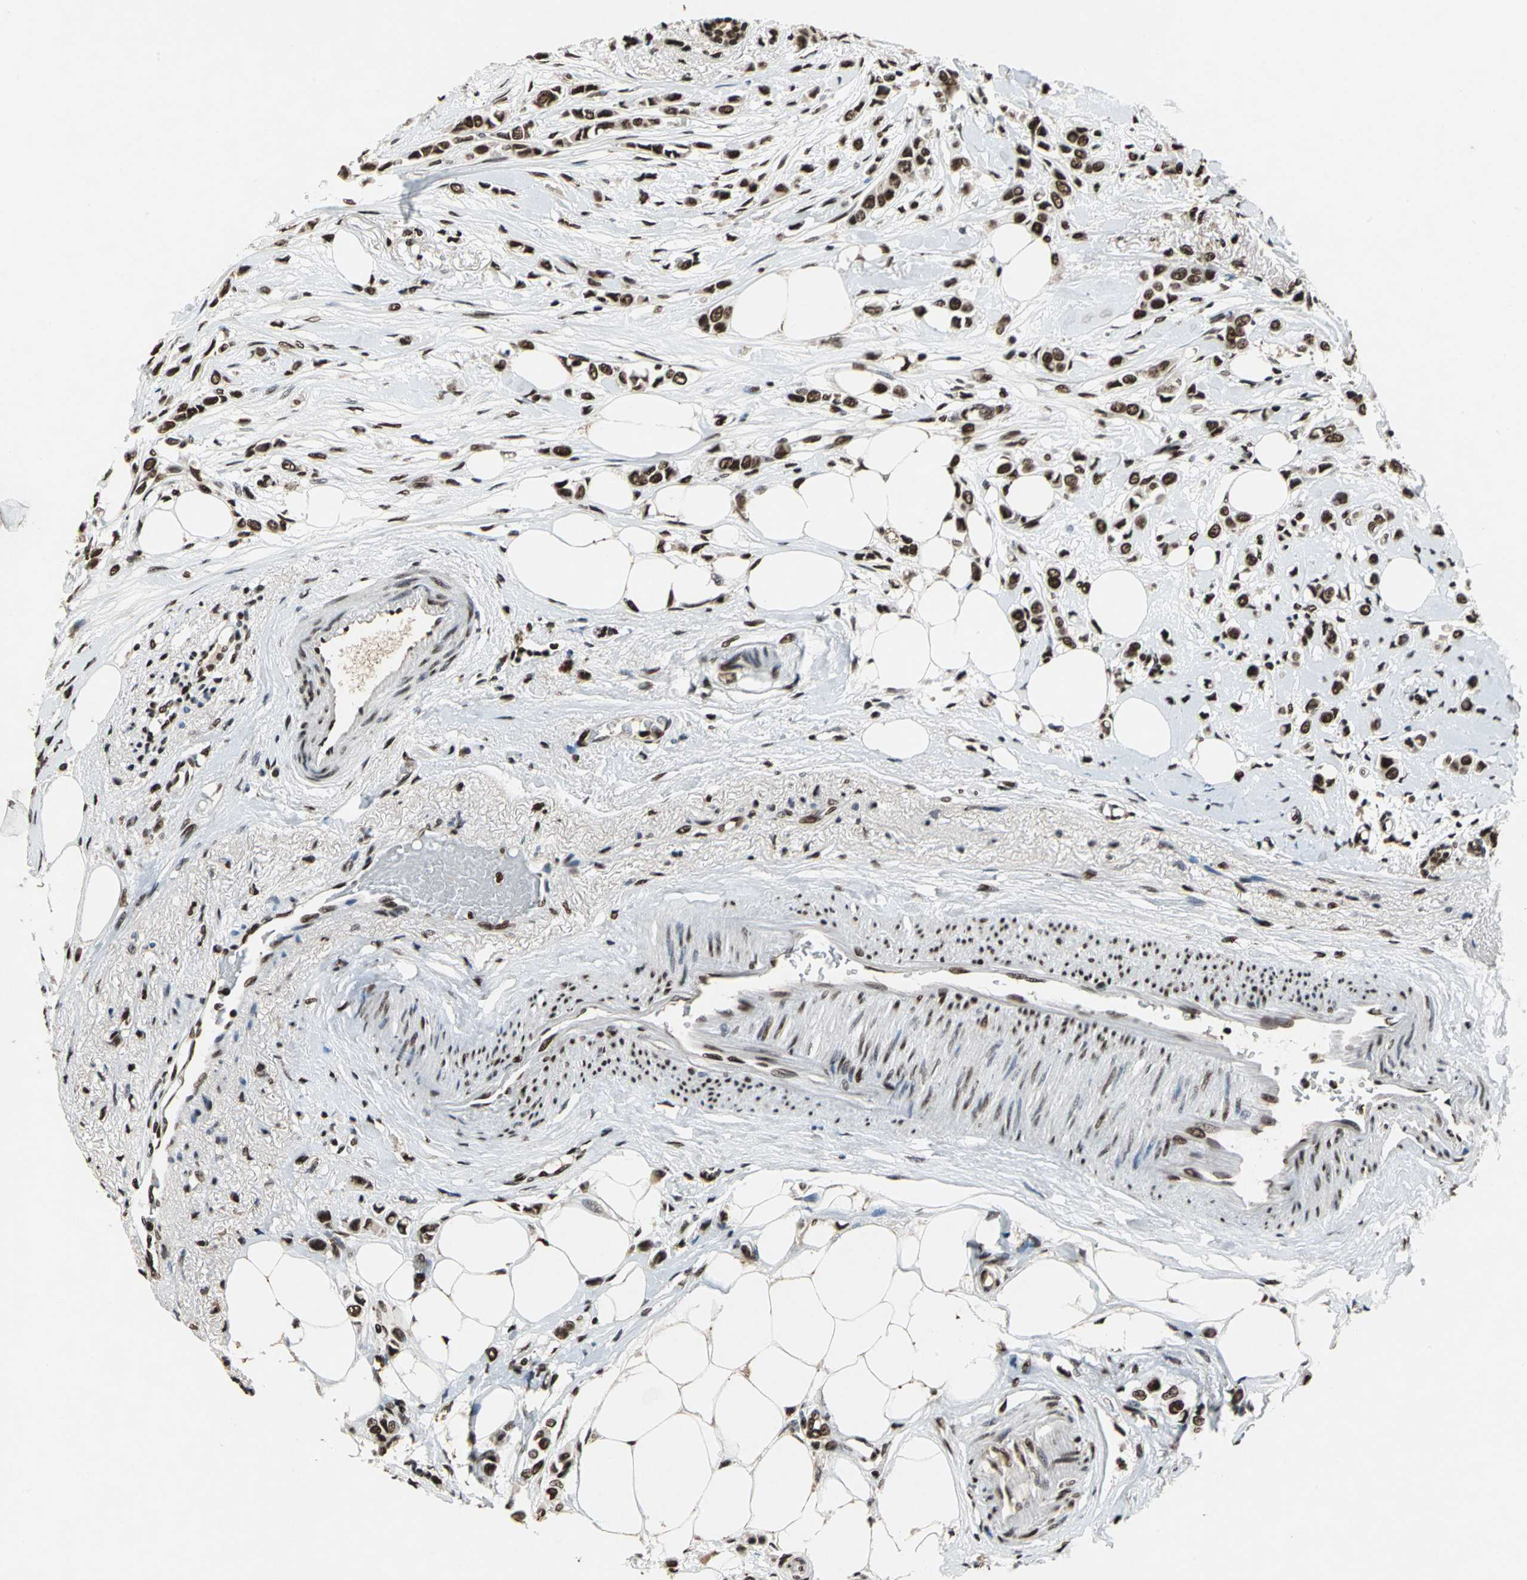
{"staining": {"intensity": "strong", "quantity": ">75%", "location": "nuclear"}, "tissue": "breast cancer", "cell_type": "Tumor cells", "image_type": "cancer", "snomed": [{"axis": "morphology", "description": "Lobular carcinoma"}, {"axis": "topography", "description": "Breast"}], "caption": "A high-resolution image shows IHC staining of lobular carcinoma (breast), which shows strong nuclear positivity in approximately >75% of tumor cells.", "gene": "MTA2", "patient": {"sex": "female", "age": 51}}